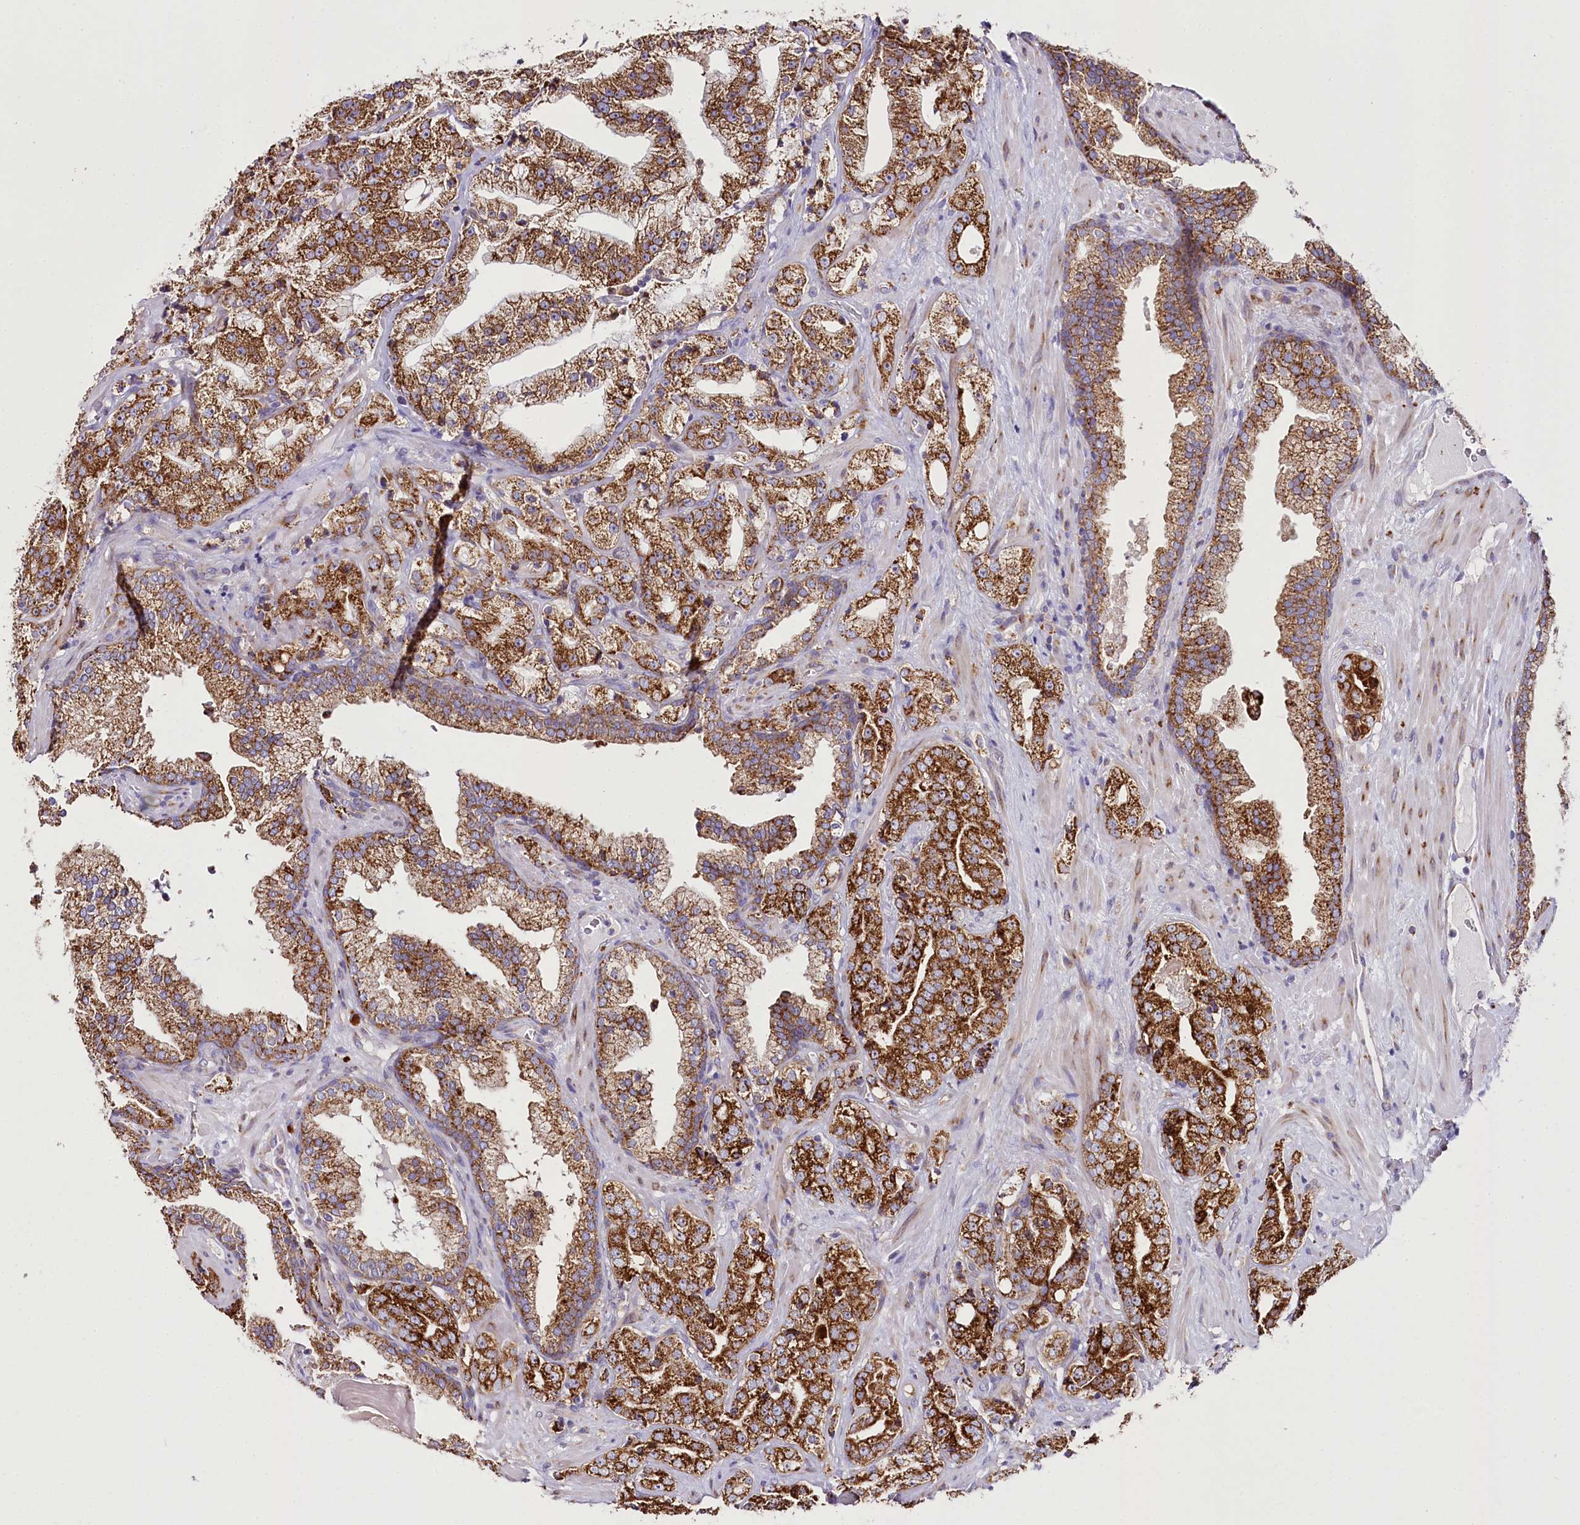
{"staining": {"intensity": "strong", "quantity": ">75%", "location": "cytoplasmic/membranous"}, "tissue": "prostate cancer", "cell_type": "Tumor cells", "image_type": "cancer", "snomed": [{"axis": "morphology", "description": "Adenocarcinoma, High grade"}, {"axis": "topography", "description": "Prostate"}], "caption": "This histopathology image displays immunohistochemistry (IHC) staining of prostate cancer (adenocarcinoma (high-grade)), with high strong cytoplasmic/membranous expression in approximately >75% of tumor cells.", "gene": "THUMPD3", "patient": {"sex": "male", "age": 64}}